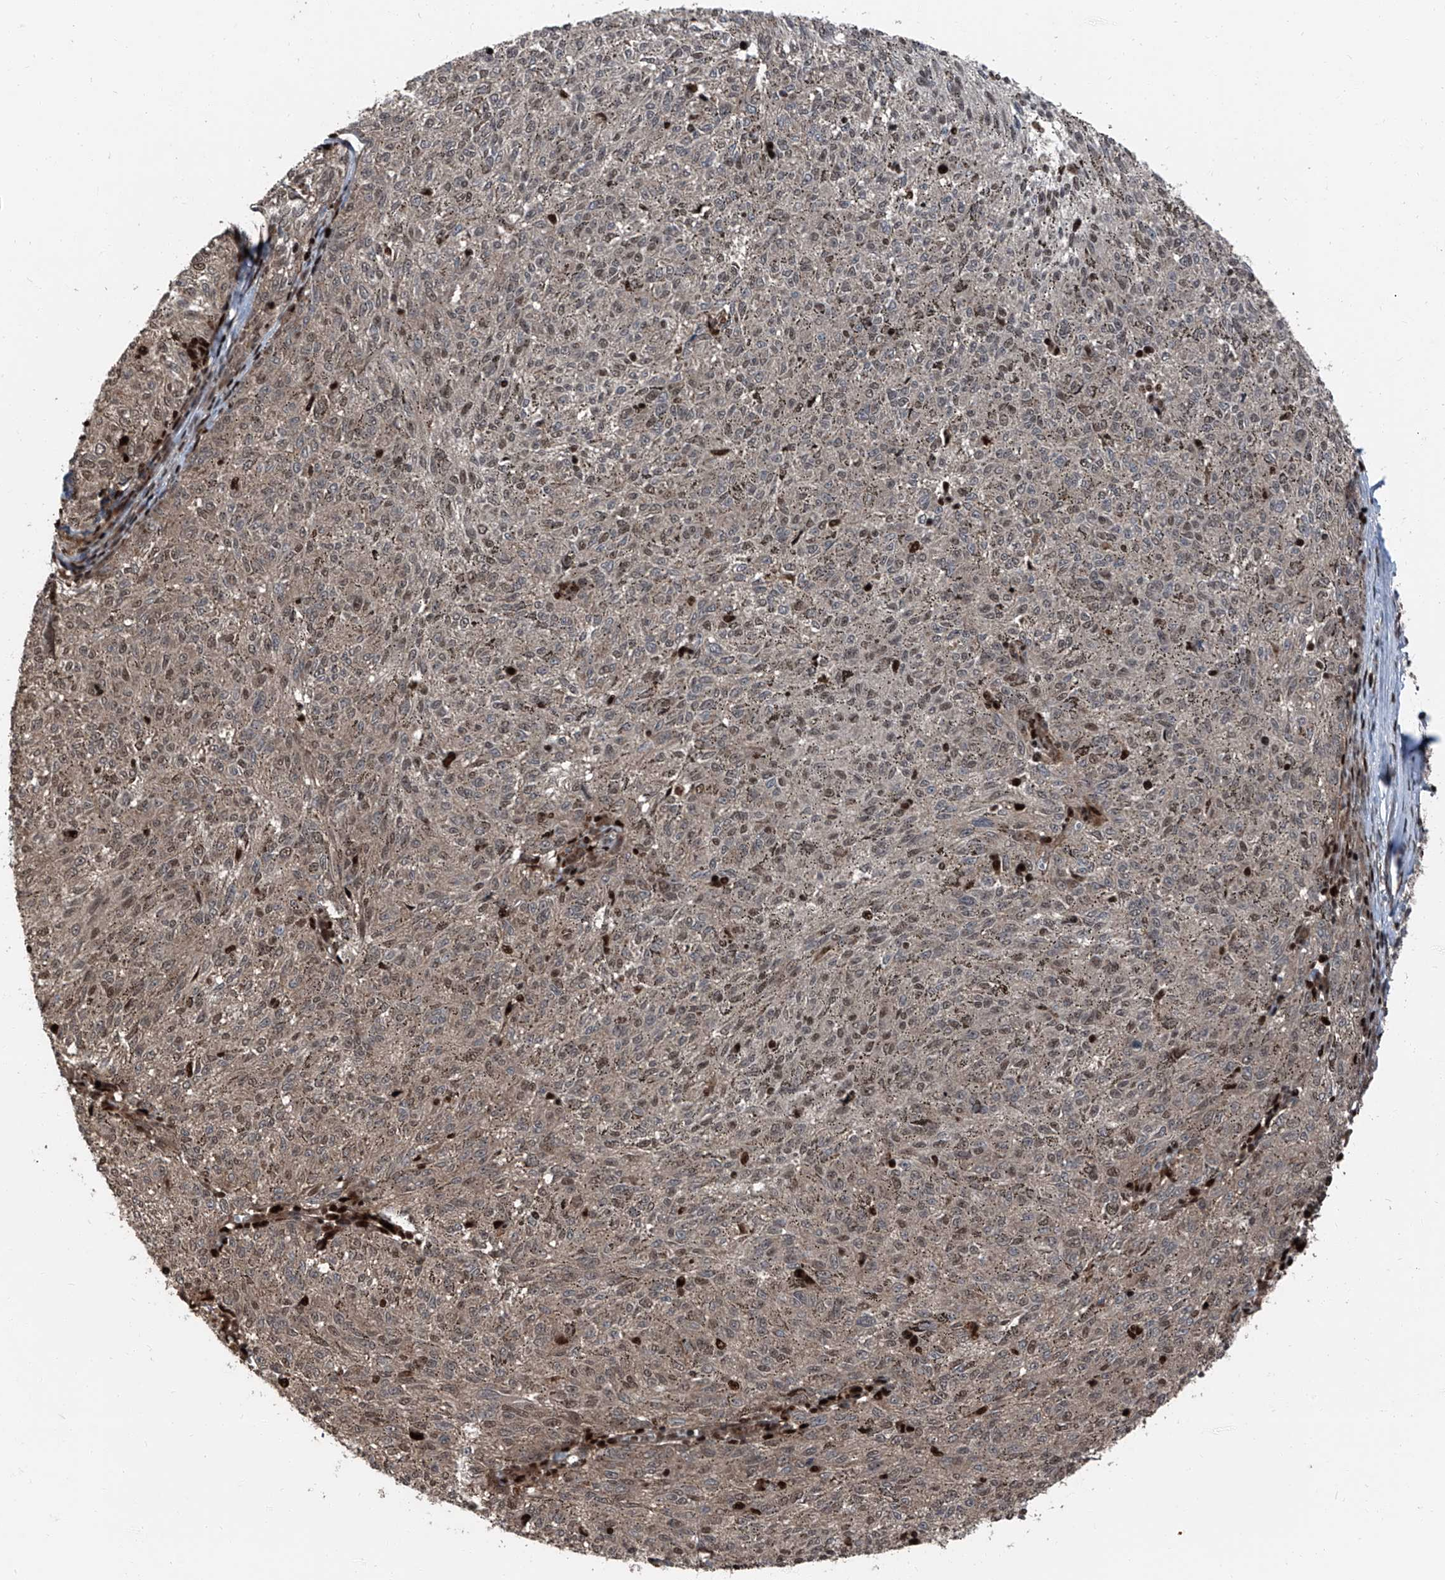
{"staining": {"intensity": "weak", "quantity": "25%-75%", "location": "cytoplasmic/membranous,nuclear"}, "tissue": "melanoma", "cell_type": "Tumor cells", "image_type": "cancer", "snomed": [{"axis": "morphology", "description": "Malignant melanoma, NOS"}, {"axis": "topography", "description": "Skin"}], "caption": "A high-resolution micrograph shows immunohistochemistry staining of malignant melanoma, which displays weak cytoplasmic/membranous and nuclear expression in approximately 25%-75% of tumor cells. (Stains: DAB (3,3'-diaminobenzidine) in brown, nuclei in blue, Microscopy: brightfield microscopy at high magnification).", "gene": "FKBP5", "patient": {"sex": "female", "age": 72}}